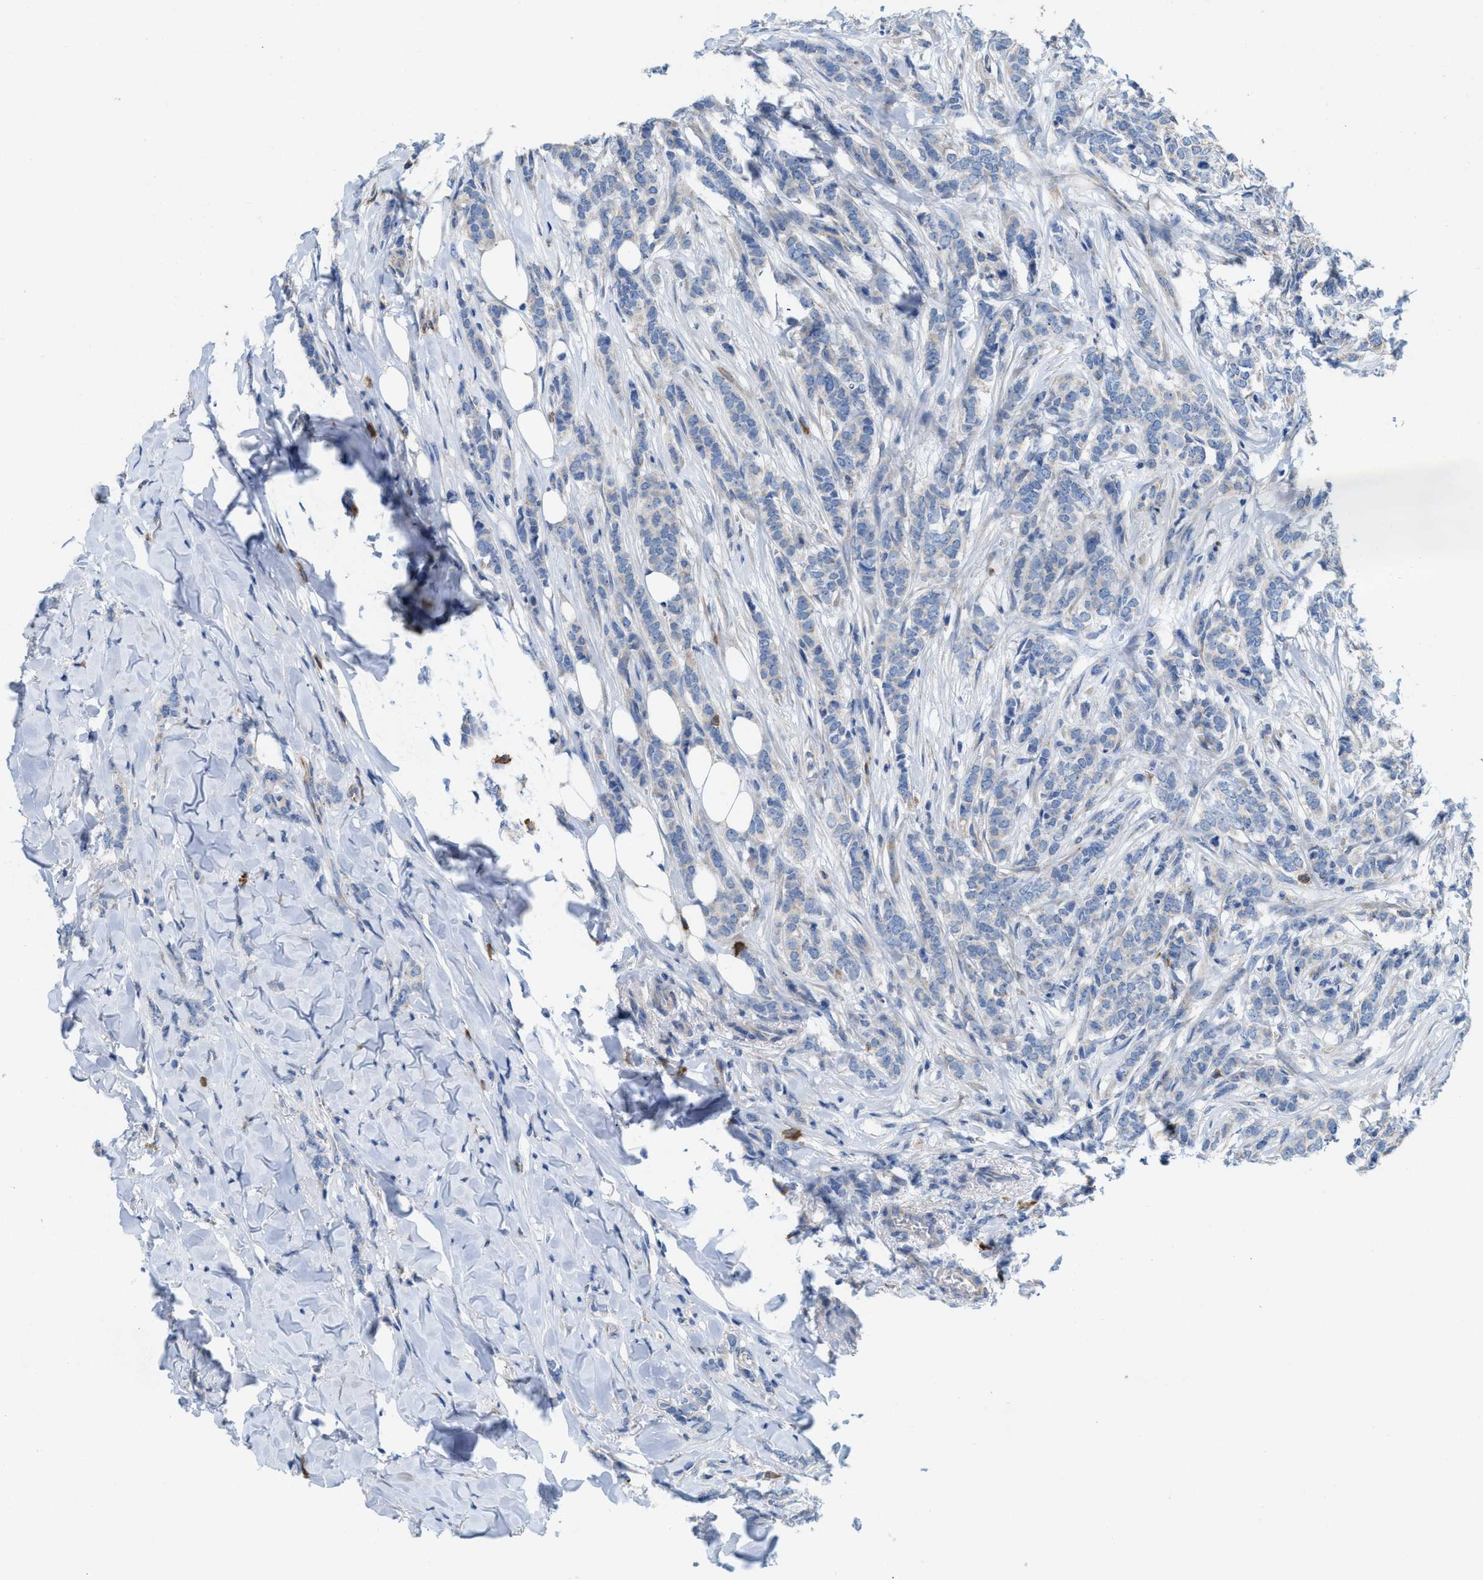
{"staining": {"intensity": "negative", "quantity": "none", "location": "none"}, "tissue": "breast cancer", "cell_type": "Tumor cells", "image_type": "cancer", "snomed": [{"axis": "morphology", "description": "Lobular carcinoma"}, {"axis": "topography", "description": "Skin"}, {"axis": "topography", "description": "Breast"}], "caption": "Tumor cells show no significant positivity in breast cancer. (Brightfield microscopy of DAB (3,3'-diaminobenzidine) immunohistochemistry at high magnification).", "gene": "DYNC2I1", "patient": {"sex": "female", "age": 46}}